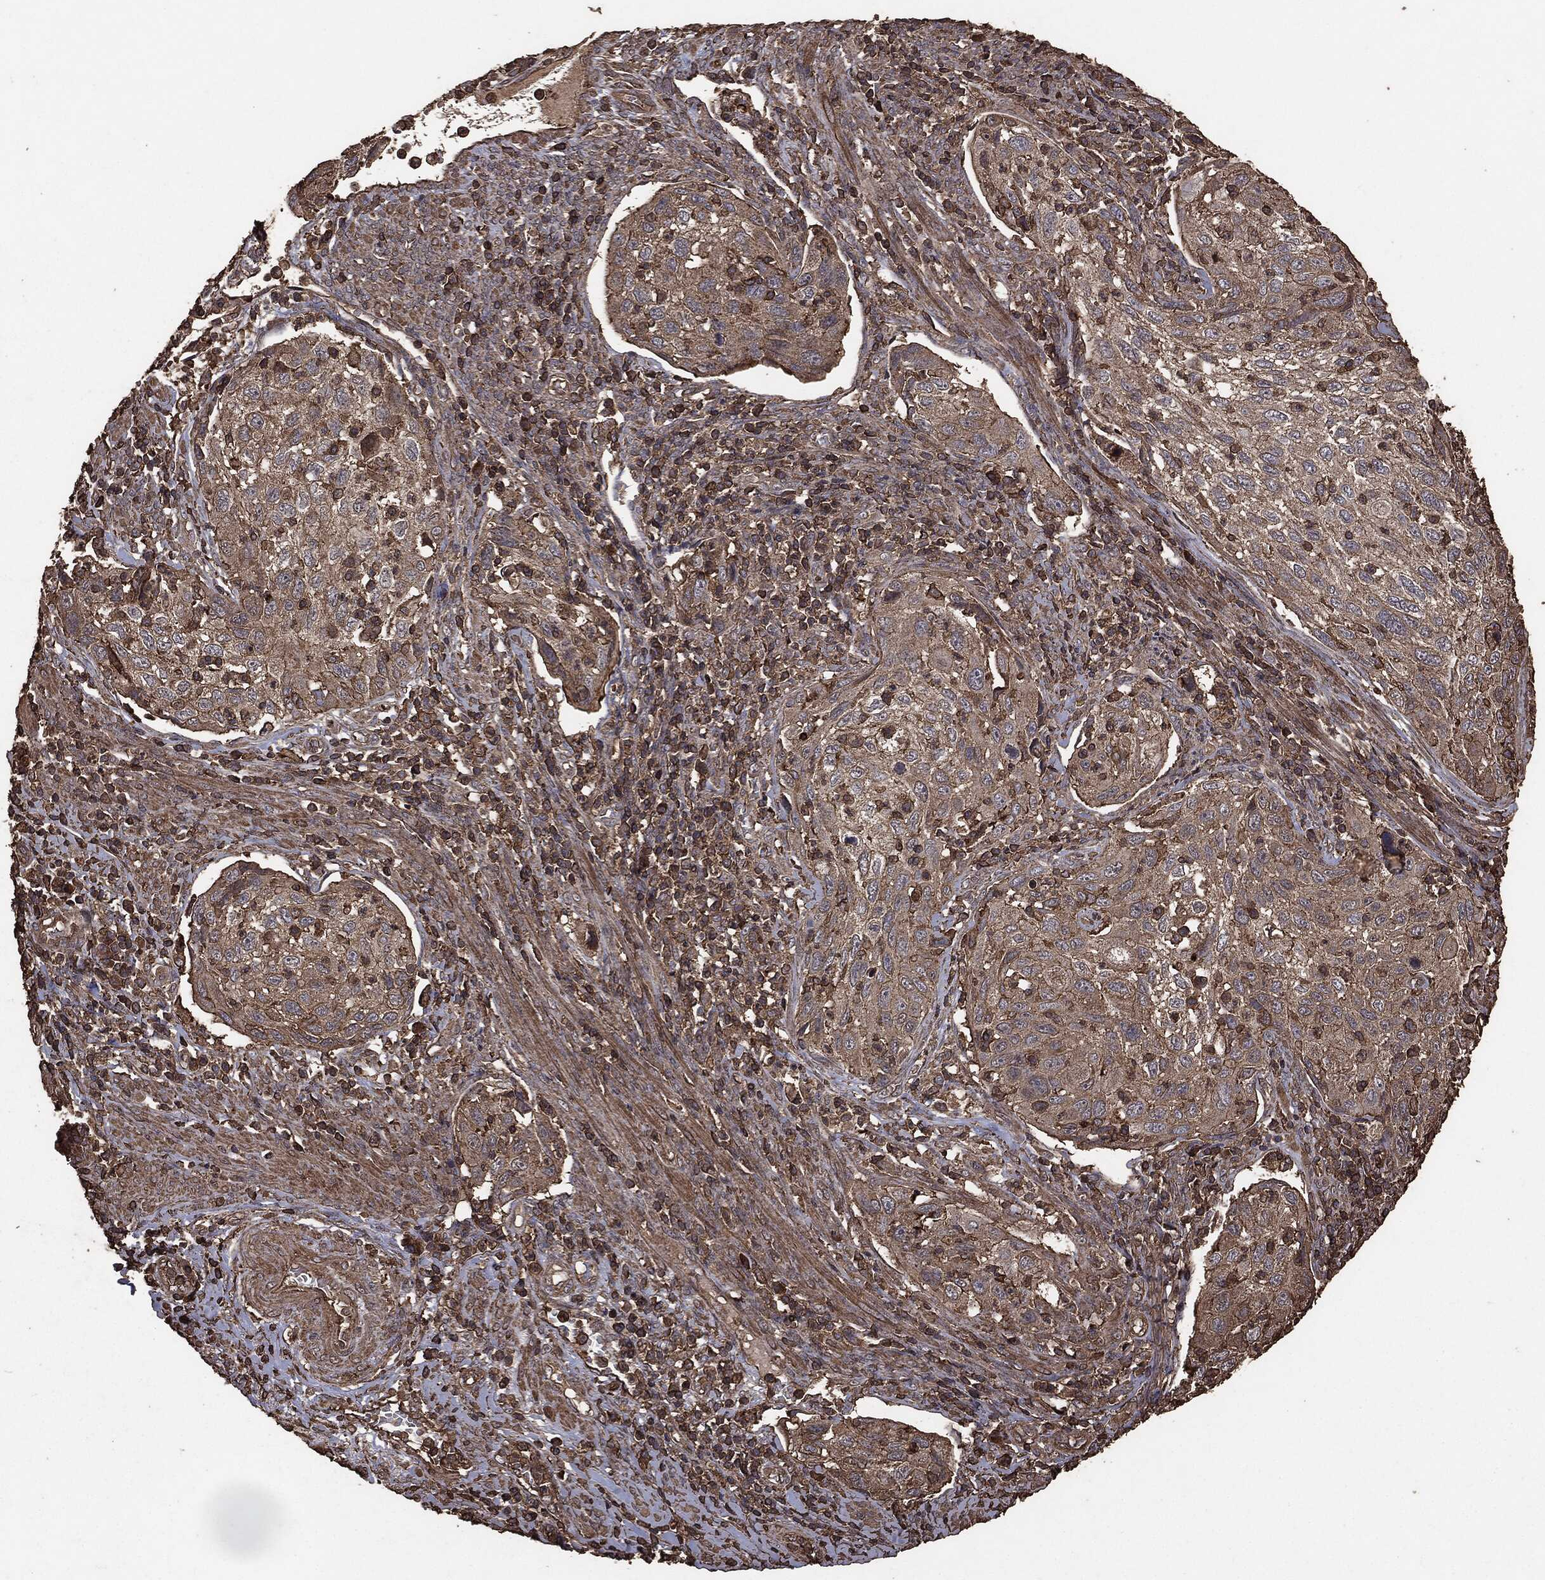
{"staining": {"intensity": "weak", "quantity": "25%-75%", "location": "cytoplasmic/membranous"}, "tissue": "cervical cancer", "cell_type": "Tumor cells", "image_type": "cancer", "snomed": [{"axis": "morphology", "description": "Squamous cell carcinoma, NOS"}, {"axis": "topography", "description": "Cervix"}], "caption": "Squamous cell carcinoma (cervical) stained with a protein marker shows weak staining in tumor cells.", "gene": "MTOR", "patient": {"sex": "female", "age": 70}}